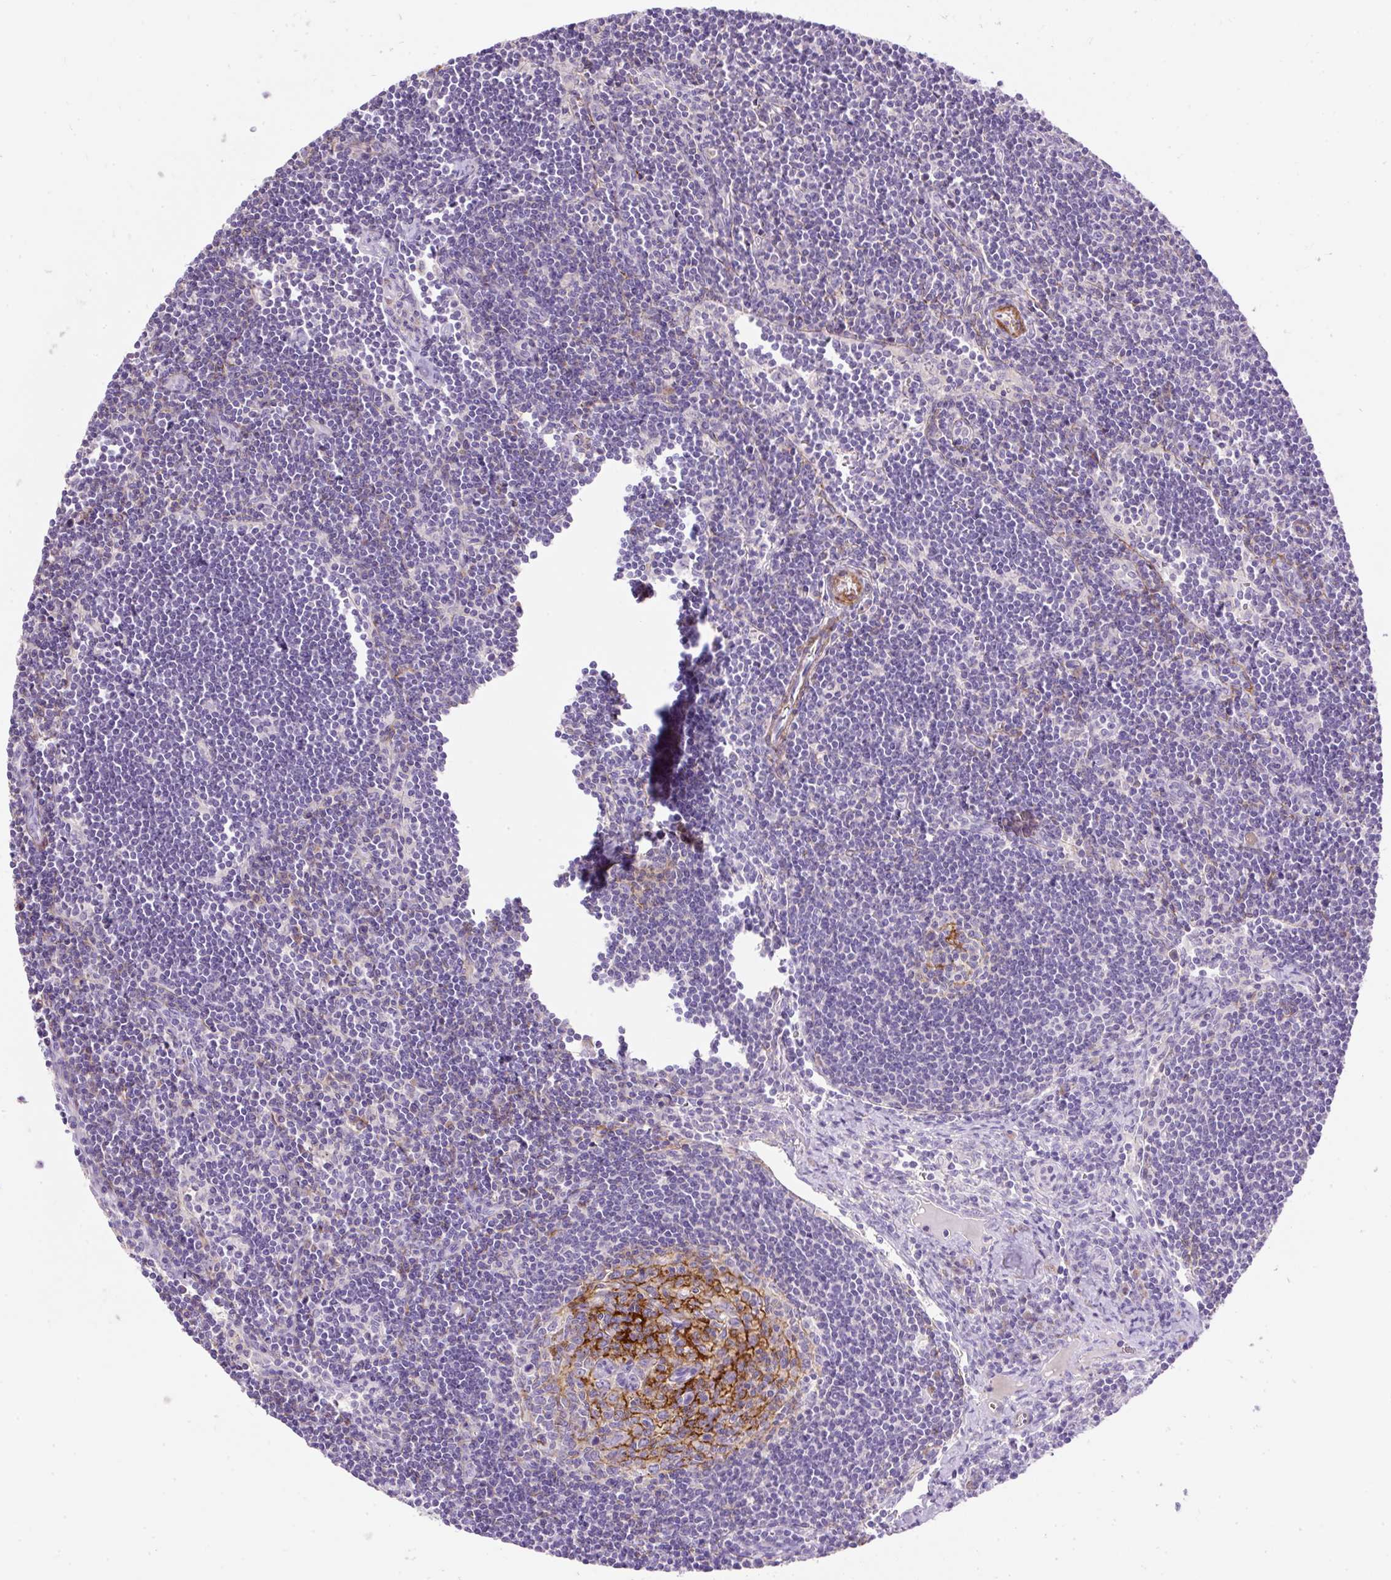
{"staining": {"intensity": "strong", "quantity": "<25%", "location": "cytoplasmic/membranous"}, "tissue": "lymph node", "cell_type": "Germinal center cells", "image_type": "normal", "snomed": [{"axis": "morphology", "description": "Normal tissue, NOS"}, {"axis": "topography", "description": "Lymph node"}], "caption": "Strong cytoplasmic/membranous protein positivity is present in about <25% of germinal center cells in lymph node.", "gene": "SUSD5", "patient": {"sex": "female", "age": 29}}